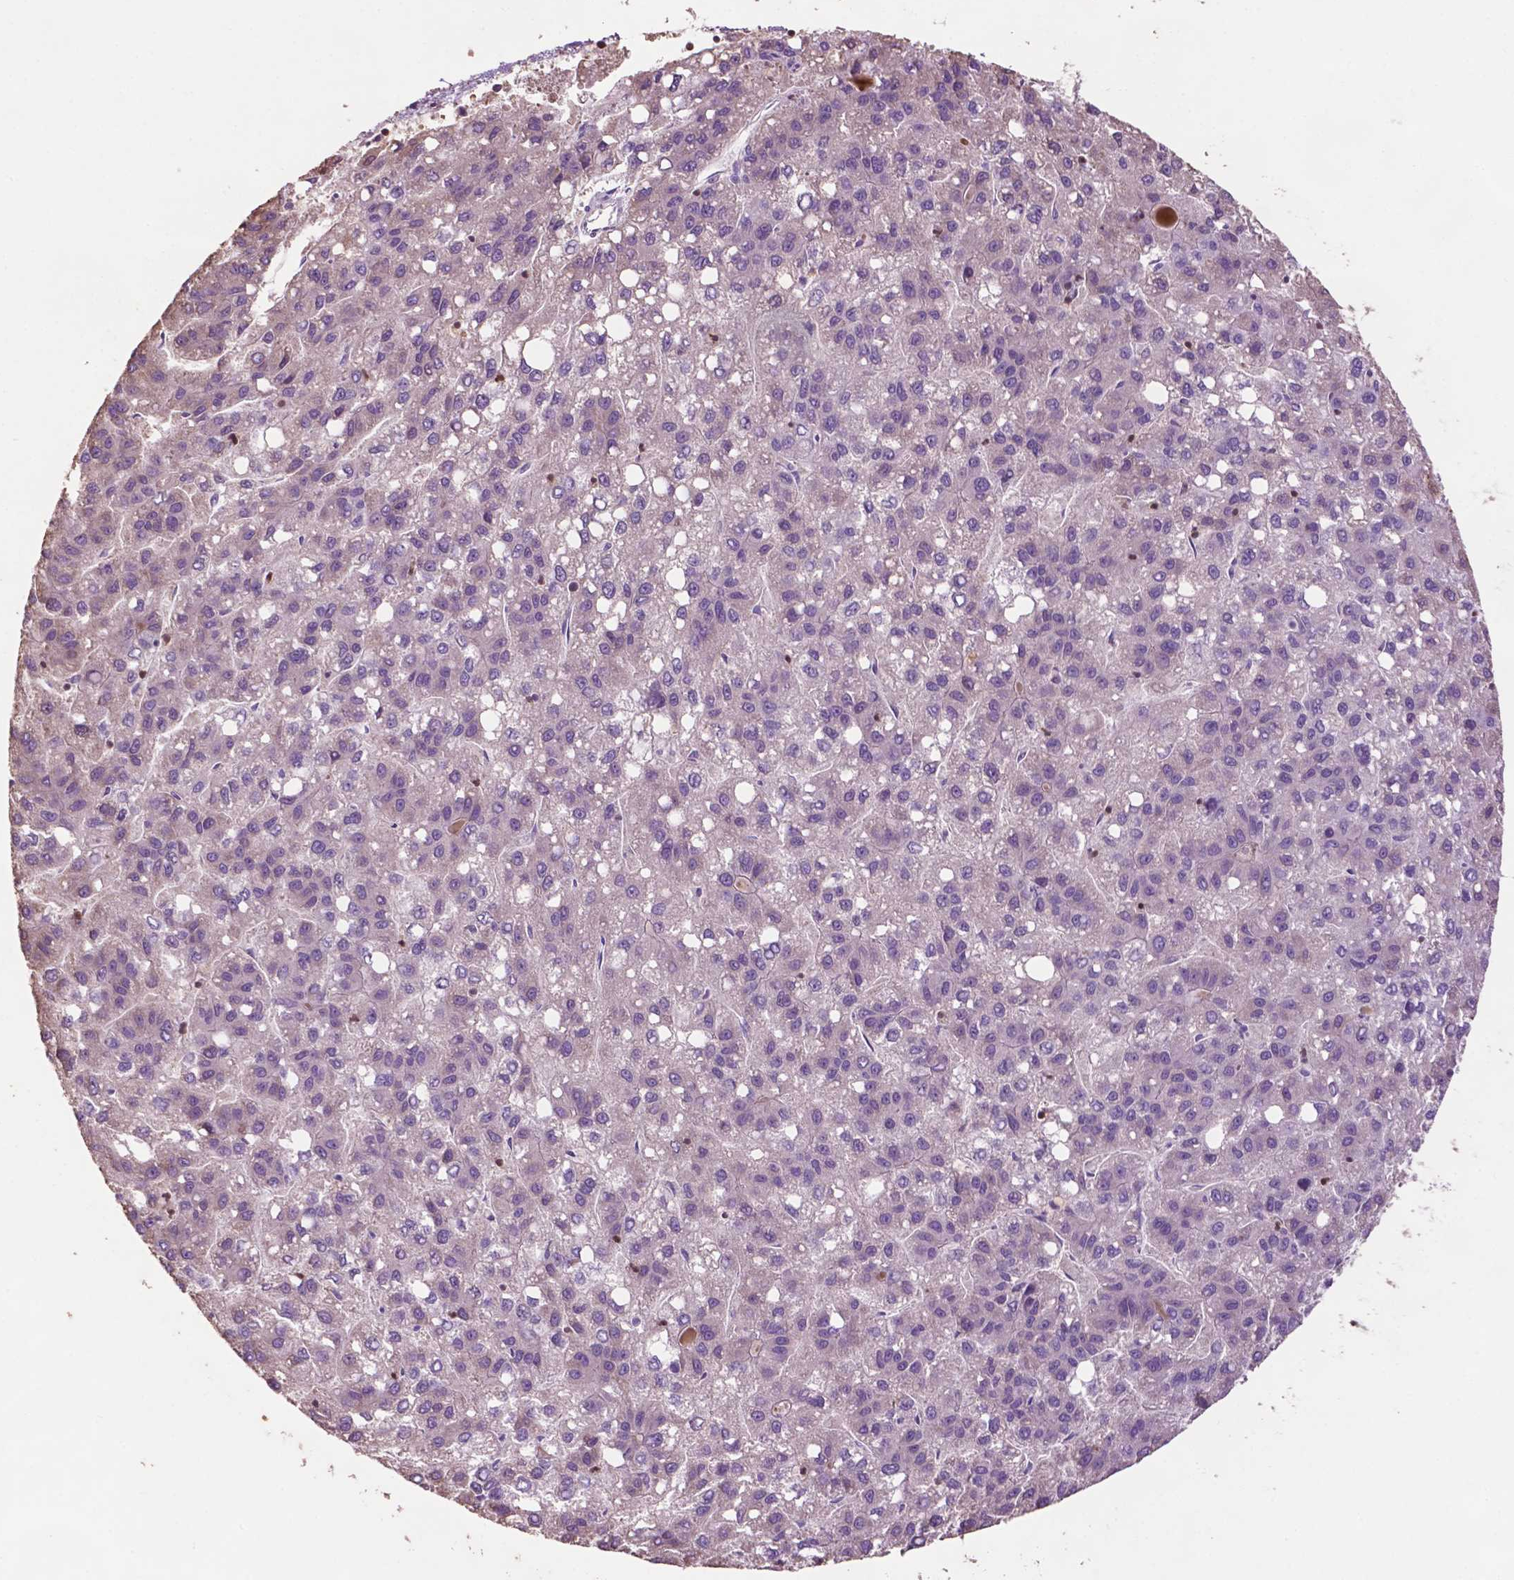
{"staining": {"intensity": "negative", "quantity": "none", "location": "none"}, "tissue": "liver cancer", "cell_type": "Tumor cells", "image_type": "cancer", "snomed": [{"axis": "morphology", "description": "Carcinoma, Hepatocellular, NOS"}, {"axis": "topography", "description": "Liver"}], "caption": "High magnification brightfield microscopy of liver hepatocellular carcinoma stained with DAB (3,3'-diaminobenzidine) (brown) and counterstained with hematoxylin (blue): tumor cells show no significant positivity.", "gene": "TBC1D10C", "patient": {"sex": "female", "age": 82}}